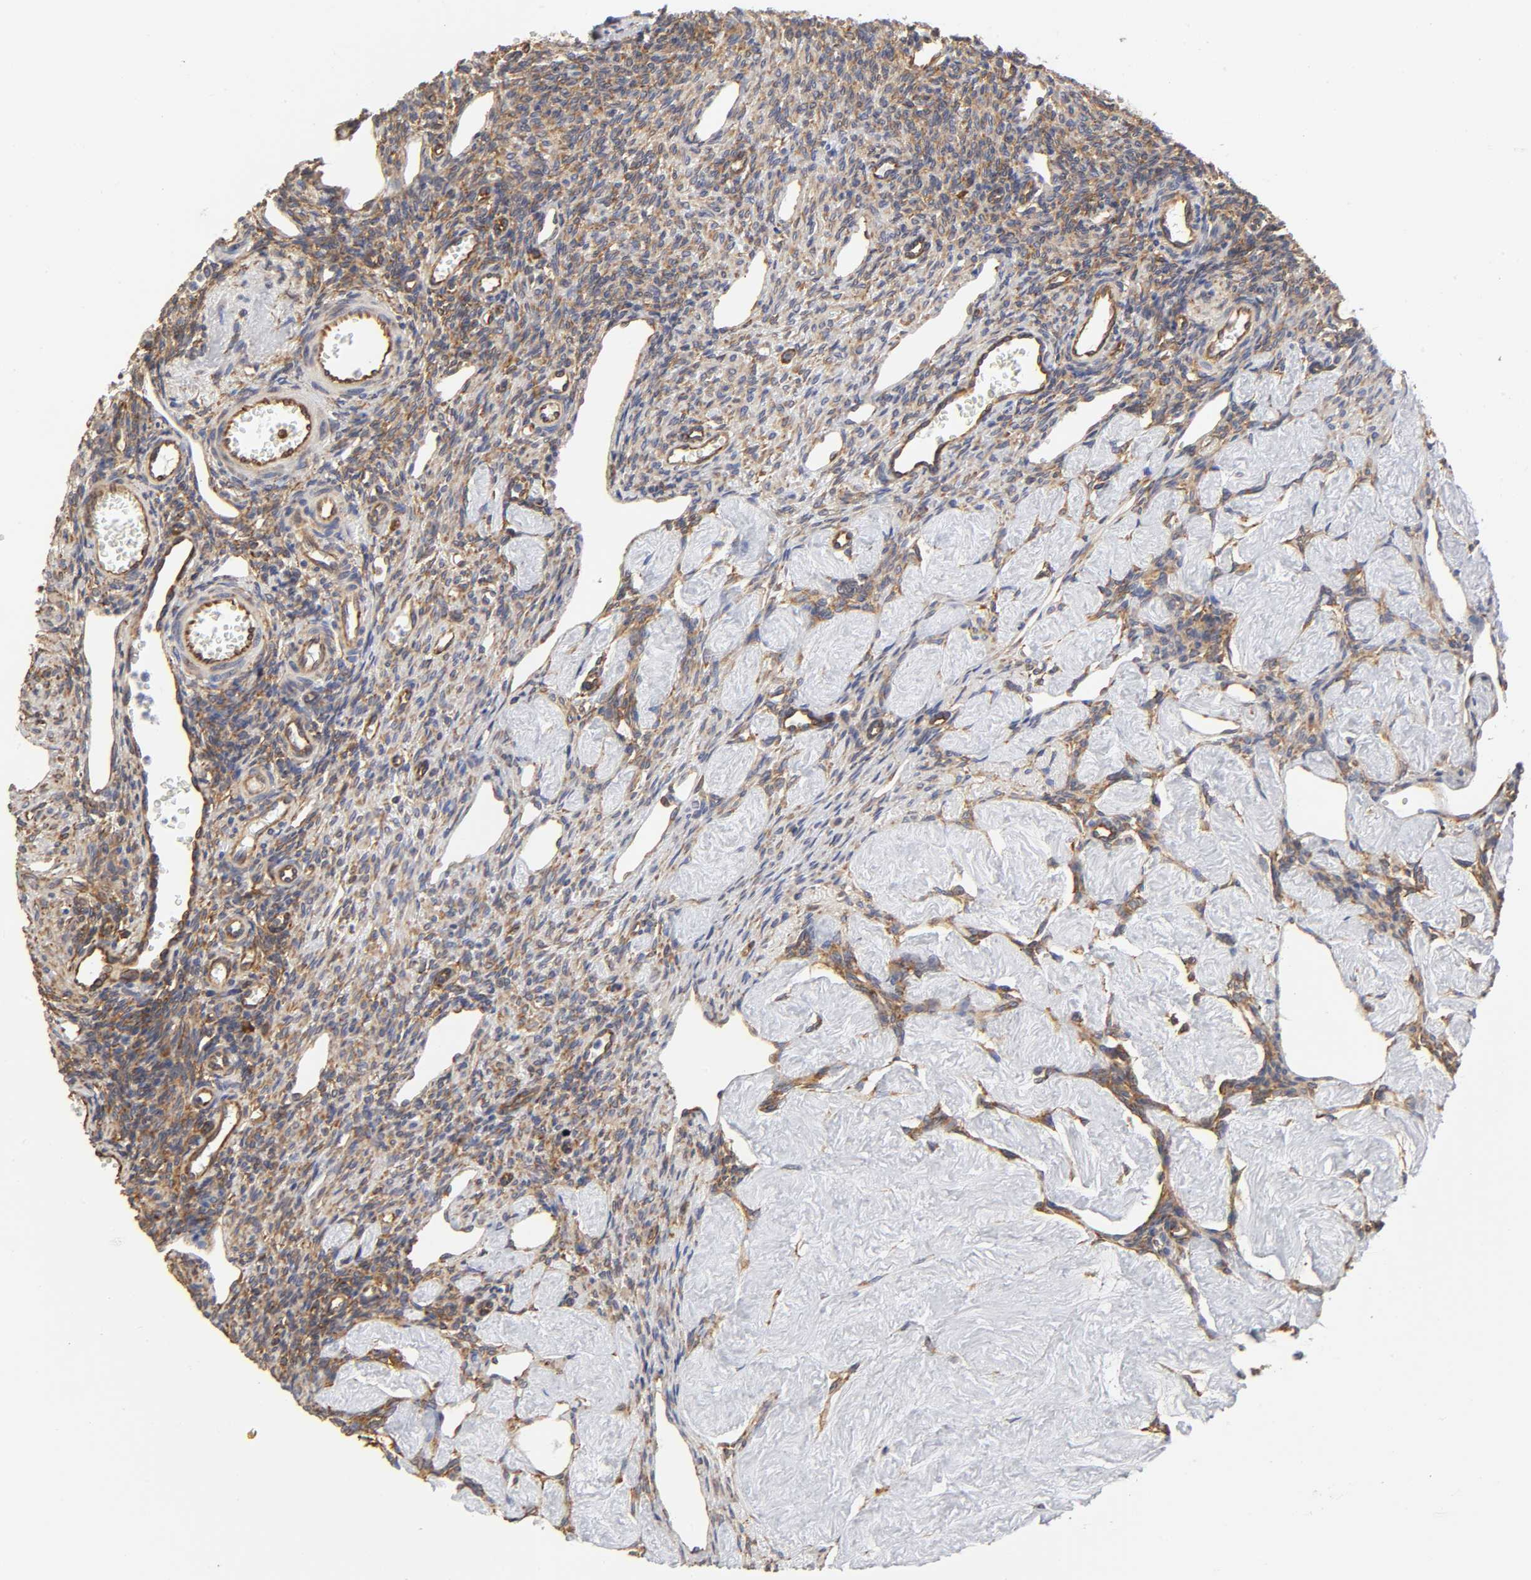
{"staining": {"intensity": "moderate", "quantity": ">75%", "location": "cytoplasmic/membranous"}, "tissue": "ovary", "cell_type": "Ovarian stroma cells", "image_type": "normal", "snomed": [{"axis": "morphology", "description": "Normal tissue, NOS"}, {"axis": "topography", "description": "Ovary"}], "caption": "Immunohistochemistry (IHC) of benign human ovary shows medium levels of moderate cytoplasmic/membranous positivity in approximately >75% of ovarian stroma cells. (Brightfield microscopy of DAB IHC at high magnification).", "gene": "RPL14", "patient": {"sex": "female", "age": 33}}